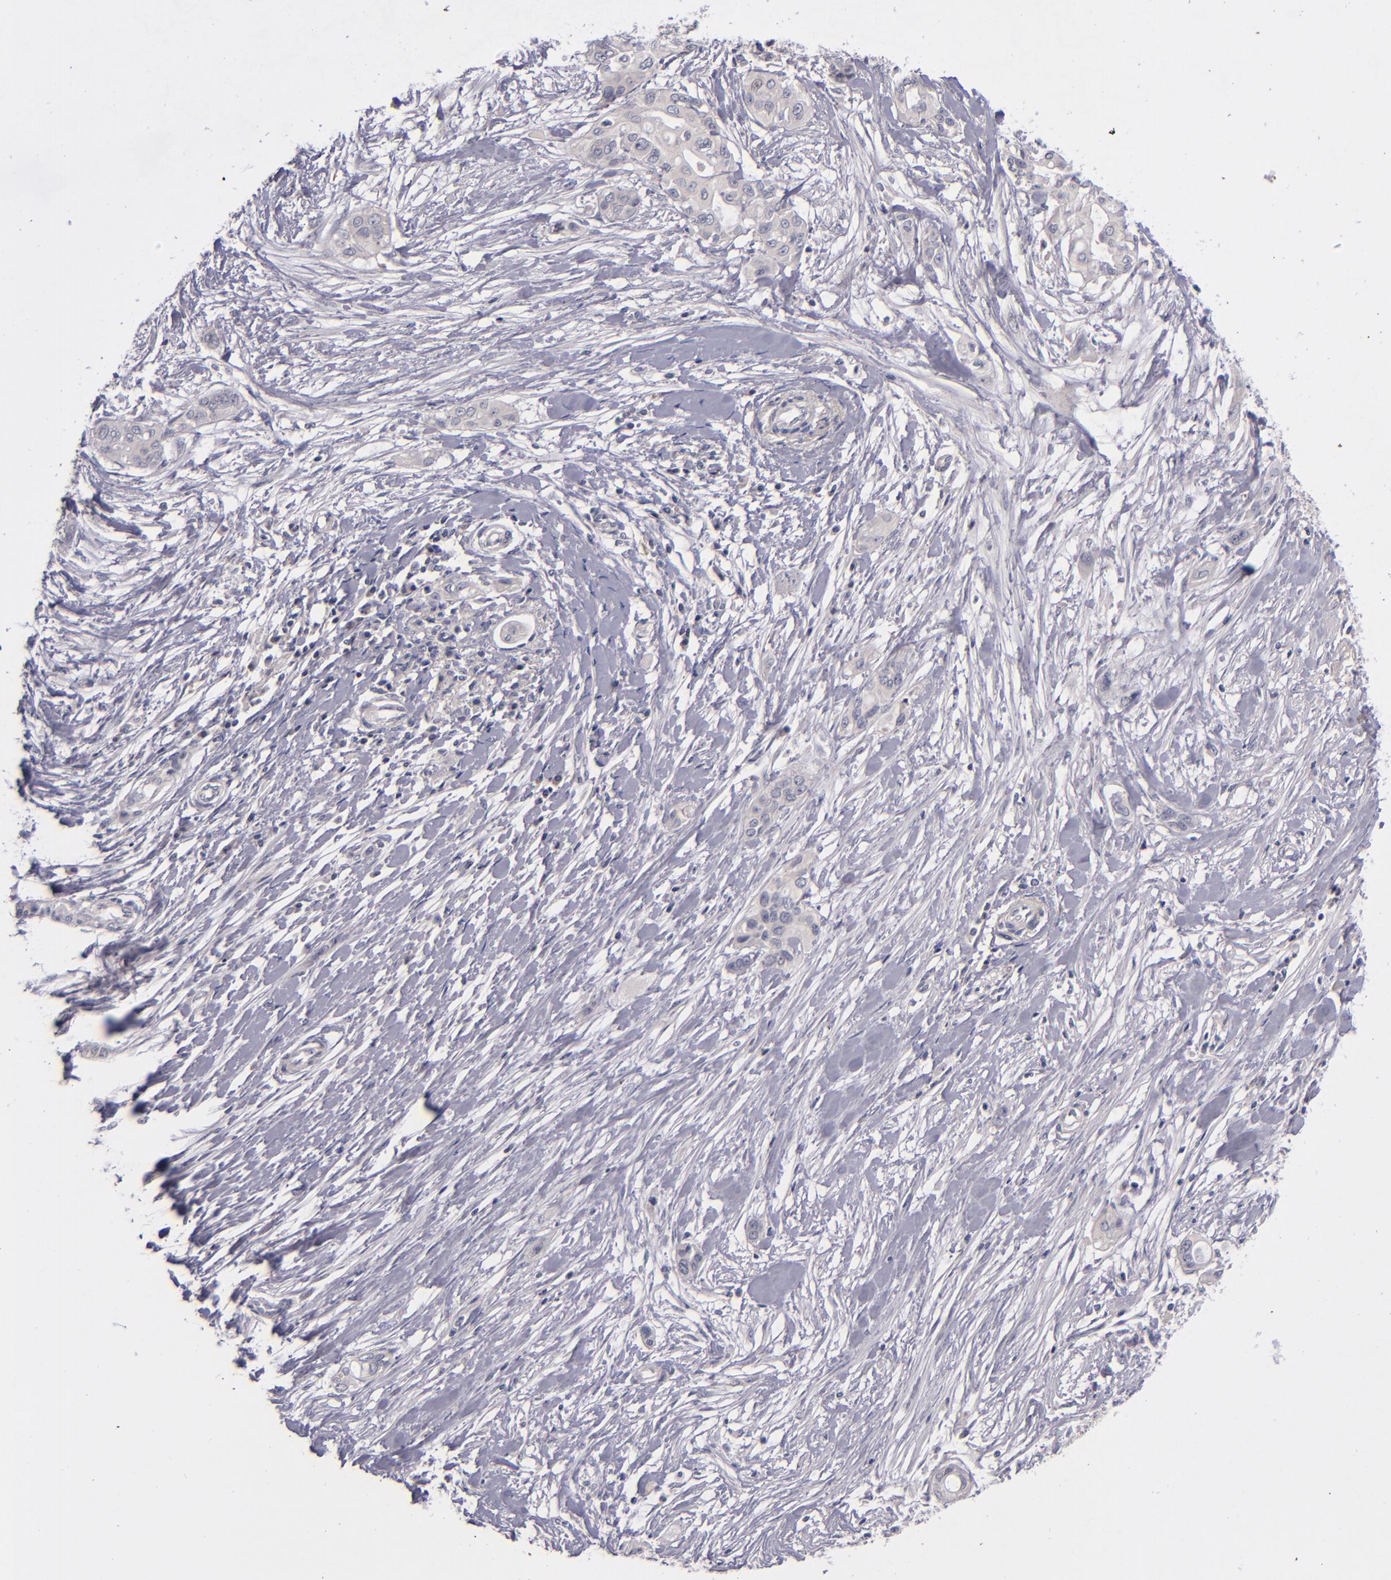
{"staining": {"intensity": "negative", "quantity": "none", "location": "none"}, "tissue": "pancreatic cancer", "cell_type": "Tumor cells", "image_type": "cancer", "snomed": [{"axis": "morphology", "description": "Adenocarcinoma, NOS"}, {"axis": "topography", "description": "Pancreas"}], "caption": "Immunohistochemistry (IHC) of human pancreatic cancer (adenocarcinoma) demonstrates no staining in tumor cells.", "gene": "TSC2", "patient": {"sex": "female", "age": 60}}